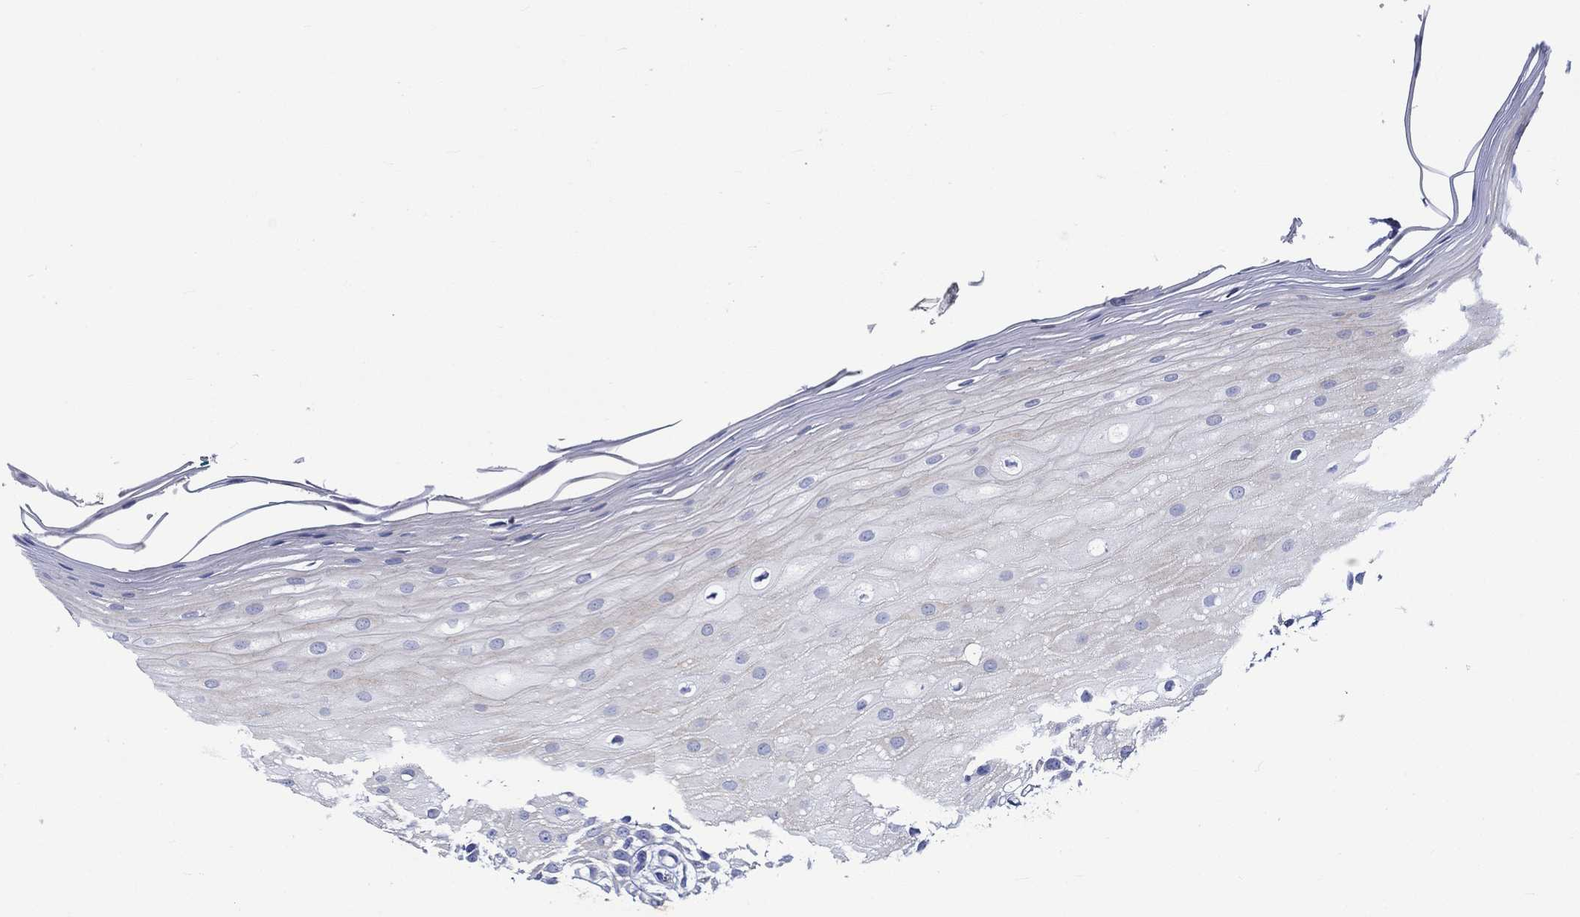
{"staining": {"intensity": "weak", "quantity": "<25%", "location": "cytoplasmic/membranous"}, "tissue": "oral mucosa", "cell_type": "Squamous epithelial cells", "image_type": "normal", "snomed": [{"axis": "morphology", "description": "Normal tissue, NOS"}, {"axis": "morphology", "description": "Squamous cell carcinoma, NOS"}, {"axis": "topography", "description": "Oral tissue"}, {"axis": "topography", "description": "Head-Neck"}], "caption": "Oral mucosa stained for a protein using IHC reveals no staining squamous epithelial cells.", "gene": "NRIP3", "patient": {"sex": "female", "age": 75}}